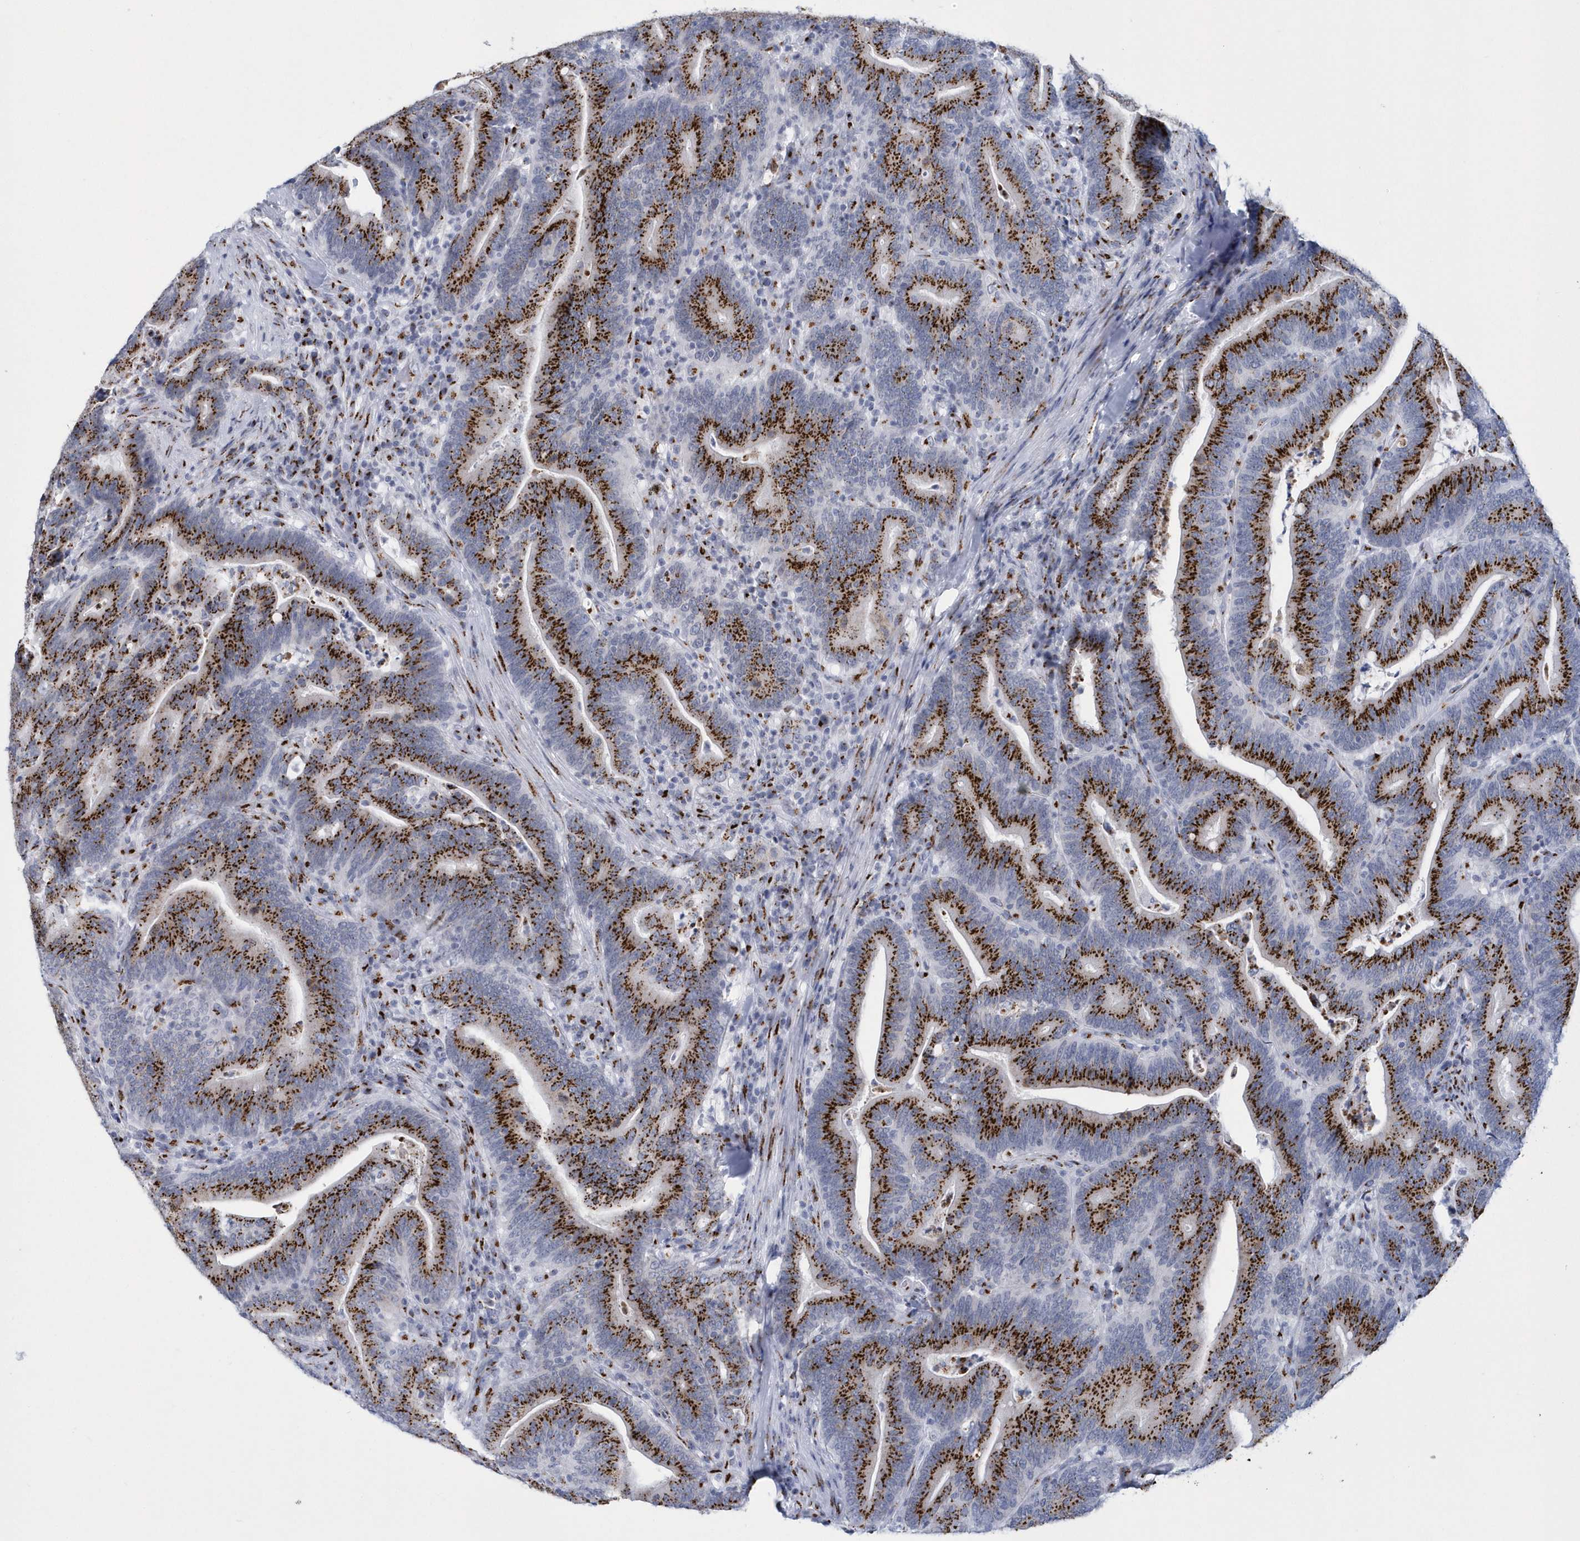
{"staining": {"intensity": "strong", "quantity": ">75%", "location": "cytoplasmic/membranous"}, "tissue": "colorectal cancer", "cell_type": "Tumor cells", "image_type": "cancer", "snomed": [{"axis": "morphology", "description": "Adenocarcinoma, NOS"}, {"axis": "topography", "description": "Colon"}], "caption": "Immunohistochemistry (DAB) staining of colorectal adenocarcinoma shows strong cytoplasmic/membranous protein positivity in approximately >75% of tumor cells.", "gene": "SLX9", "patient": {"sex": "female", "age": 67}}